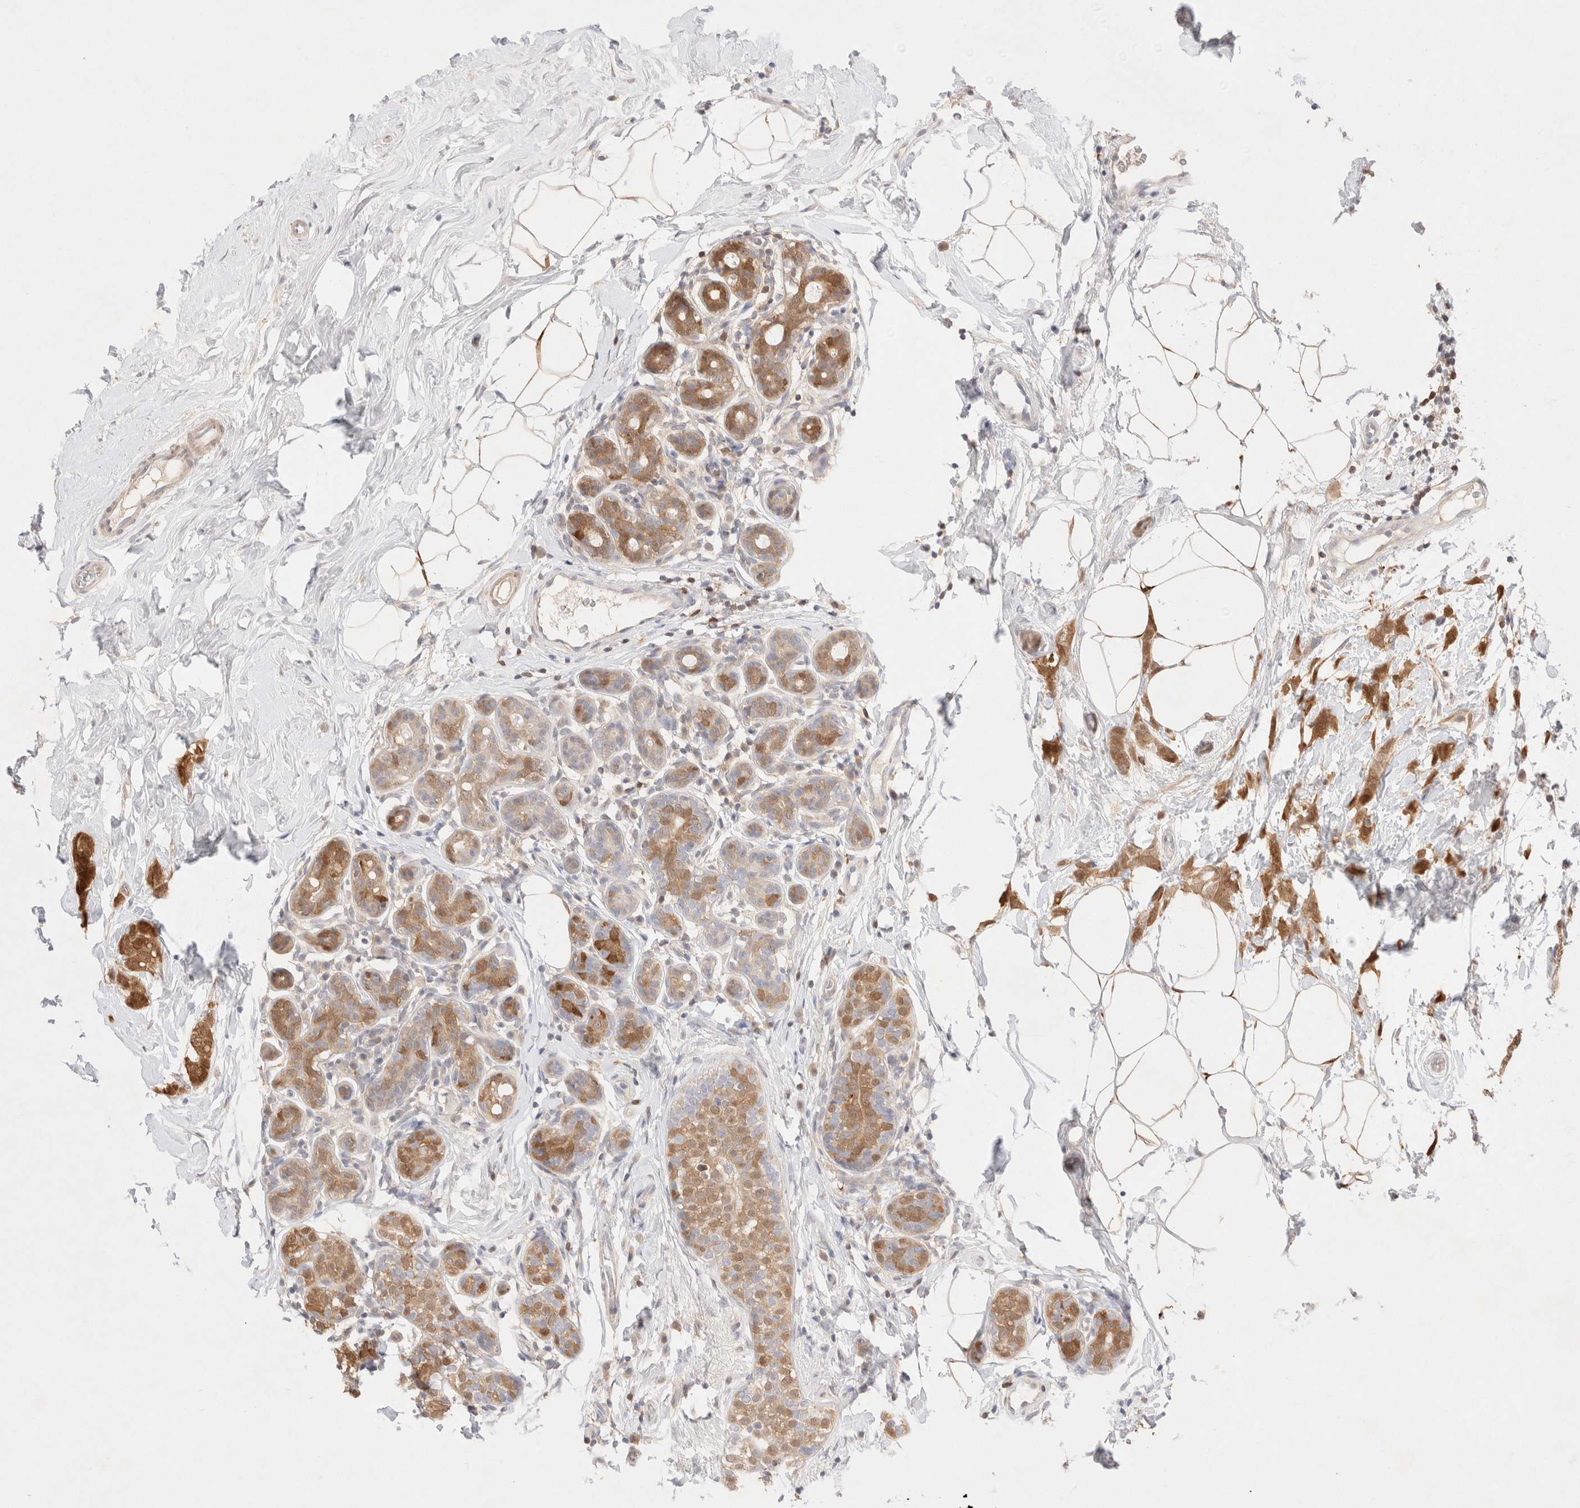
{"staining": {"intensity": "moderate", "quantity": ">75%", "location": "cytoplasmic/membranous"}, "tissue": "breast cancer", "cell_type": "Tumor cells", "image_type": "cancer", "snomed": [{"axis": "morphology", "description": "Lobular carcinoma, in situ"}, {"axis": "morphology", "description": "Lobular carcinoma"}, {"axis": "topography", "description": "Breast"}], "caption": "Protein analysis of breast cancer (lobular carcinoma in situ) tissue demonstrates moderate cytoplasmic/membranous positivity in approximately >75% of tumor cells. (DAB (3,3'-diaminobenzidine) = brown stain, brightfield microscopy at high magnification).", "gene": "STARD10", "patient": {"sex": "female", "age": 41}}